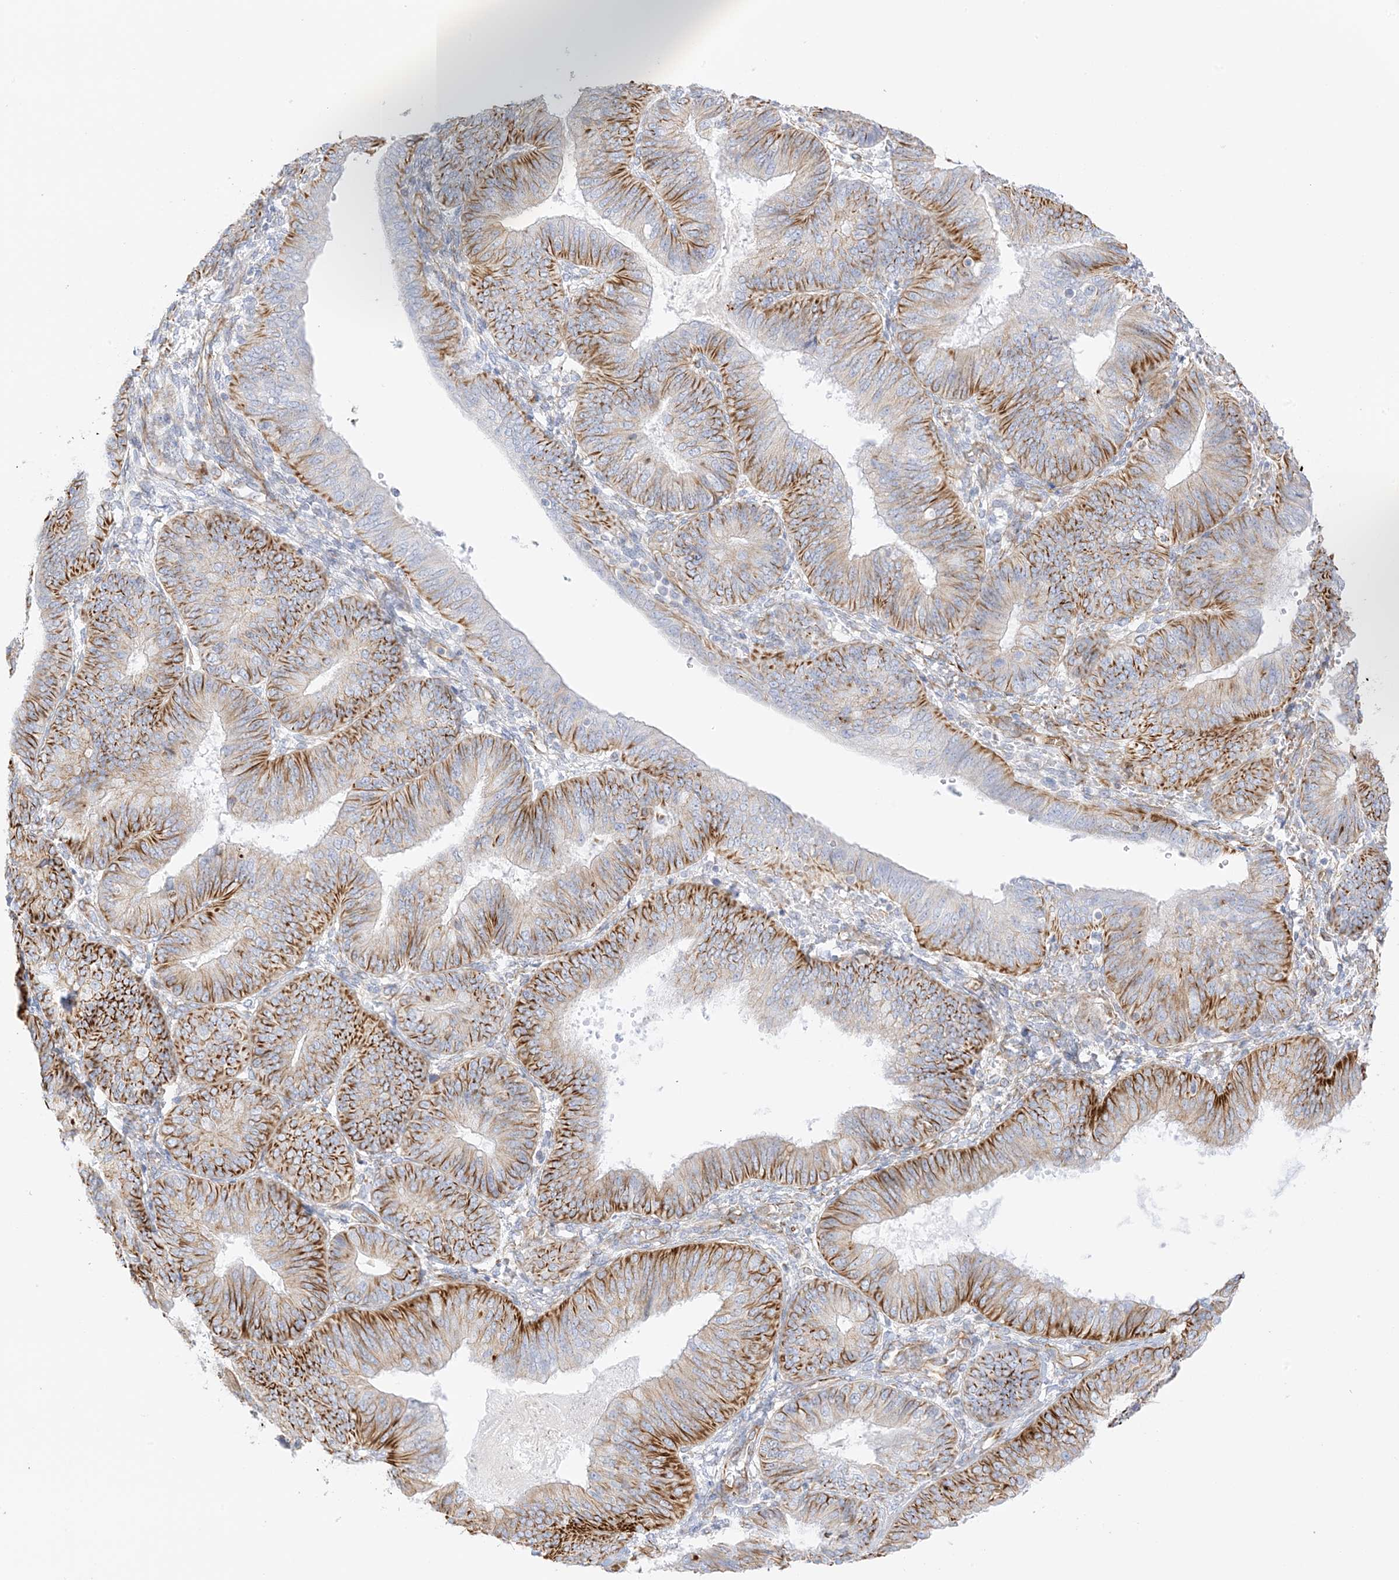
{"staining": {"intensity": "moderate", "quantity": ">75%", "location": "cytoplasmic/membranous"}, "tissue": "endometrial cancer", "cell_type": "Tumor cells", "image_type": "cancer", "snomed": [{"axis": "morphology", "description": "Adenocarcinoma, NOS"}, {"axis": "topography", "description": "Endometrium"}], "caption": "IHC photomicrograph of neoplastic tissue: endometrial cancer (adenocarcinoma) stained using immunohistochemistry (IHC) displays medium levels of moderate protein expression localized specifically in the cytoplasmic/membranous of tumor cells, appearing as a cytoplasmic/membranous brown color.", "gene": "PID1", "patient": {"sex": "female", "age": 58}}